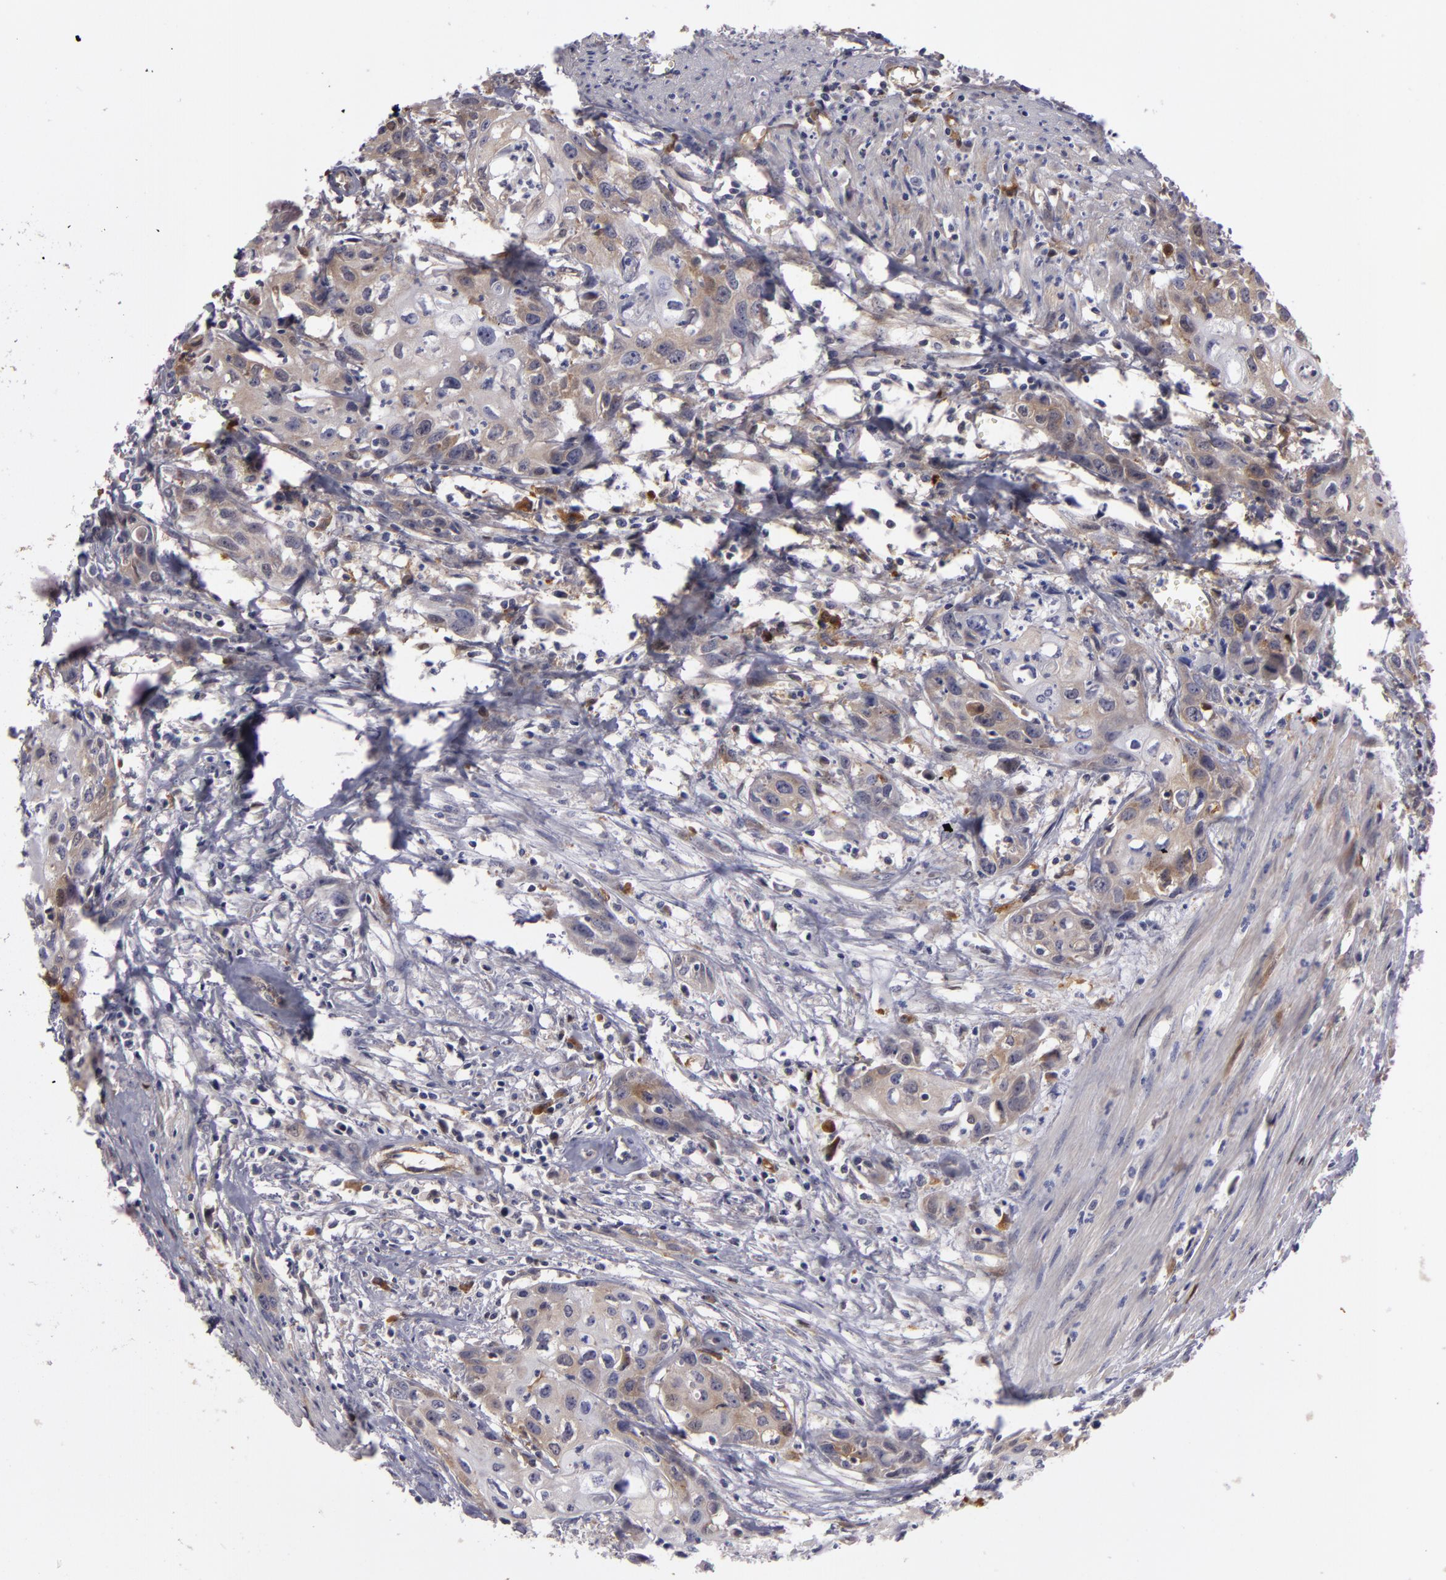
{"staining": {"intensity": "weak", "quantity": "<25%", "location": "cytoplasmic/membranous"}, "tissue": "urothelial cancer", "cell_type": "Tumor cells", "image_type": "cancer", "snomed": [{"axis": "morphology", "description": "Urothelial carcinoma, High grade"}, {"axis": "topography", "description": "Urinary bladder"}], "caption": "Immunohistochemistry (IHC) micrograph of neoplastic tissue: high-grade urothelial carcinoma stained with DAB (3,3'-diaminobenzidine) shows no significant protein staining in tumor cells. (Stains: DAB immunohistochemistry (IHC) with hematoxylin counter stain, Microscopy: brightfield microscopy at high magnification).", "gene": "ZNF229", "patient": {"sex": "male", "age": 54}}